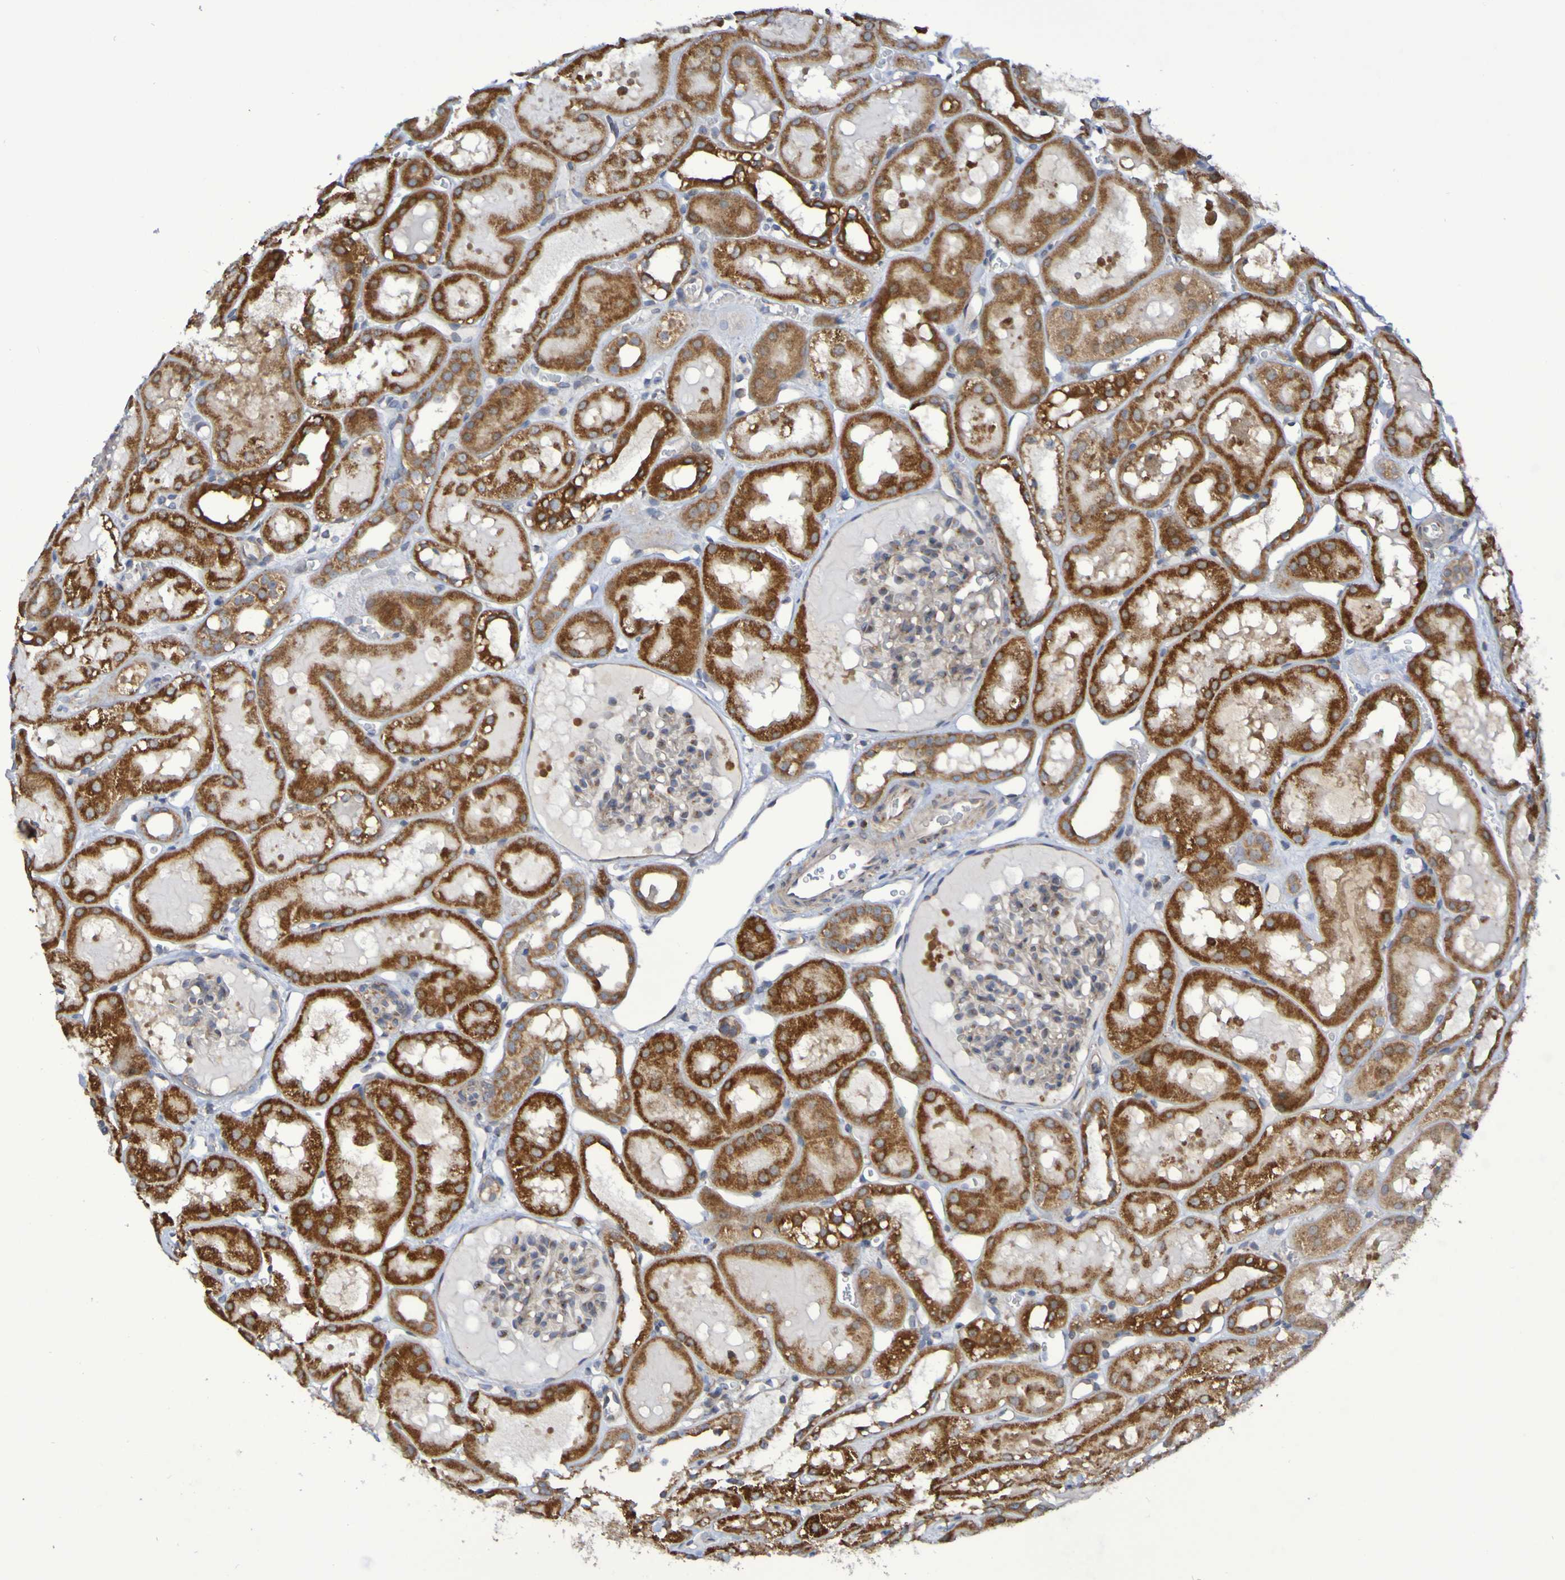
{"staining": {"intensity": "moderate", "quantity": "<25%", "location": "cytoplasmic/membranous"}, "tissue": "kidney", "cell_type": "Cells in glomeruli", "image_type": "normal", "snomed": [{"axis": "morphology", "description": "Normal tissue, NOS"}, {"axis": "topography", "description": "Kidney"}, {"axis": "topography", "description": "Urinary bladder"}], "caption": "Brown immunohistochemical staining in benign human kidney exhibits moderate cytoplasmic/membranous staining in about <25% of cells in glomeruli.", "gene": "LMBRD2", "patient": {"sex": "male", "age": 16}}